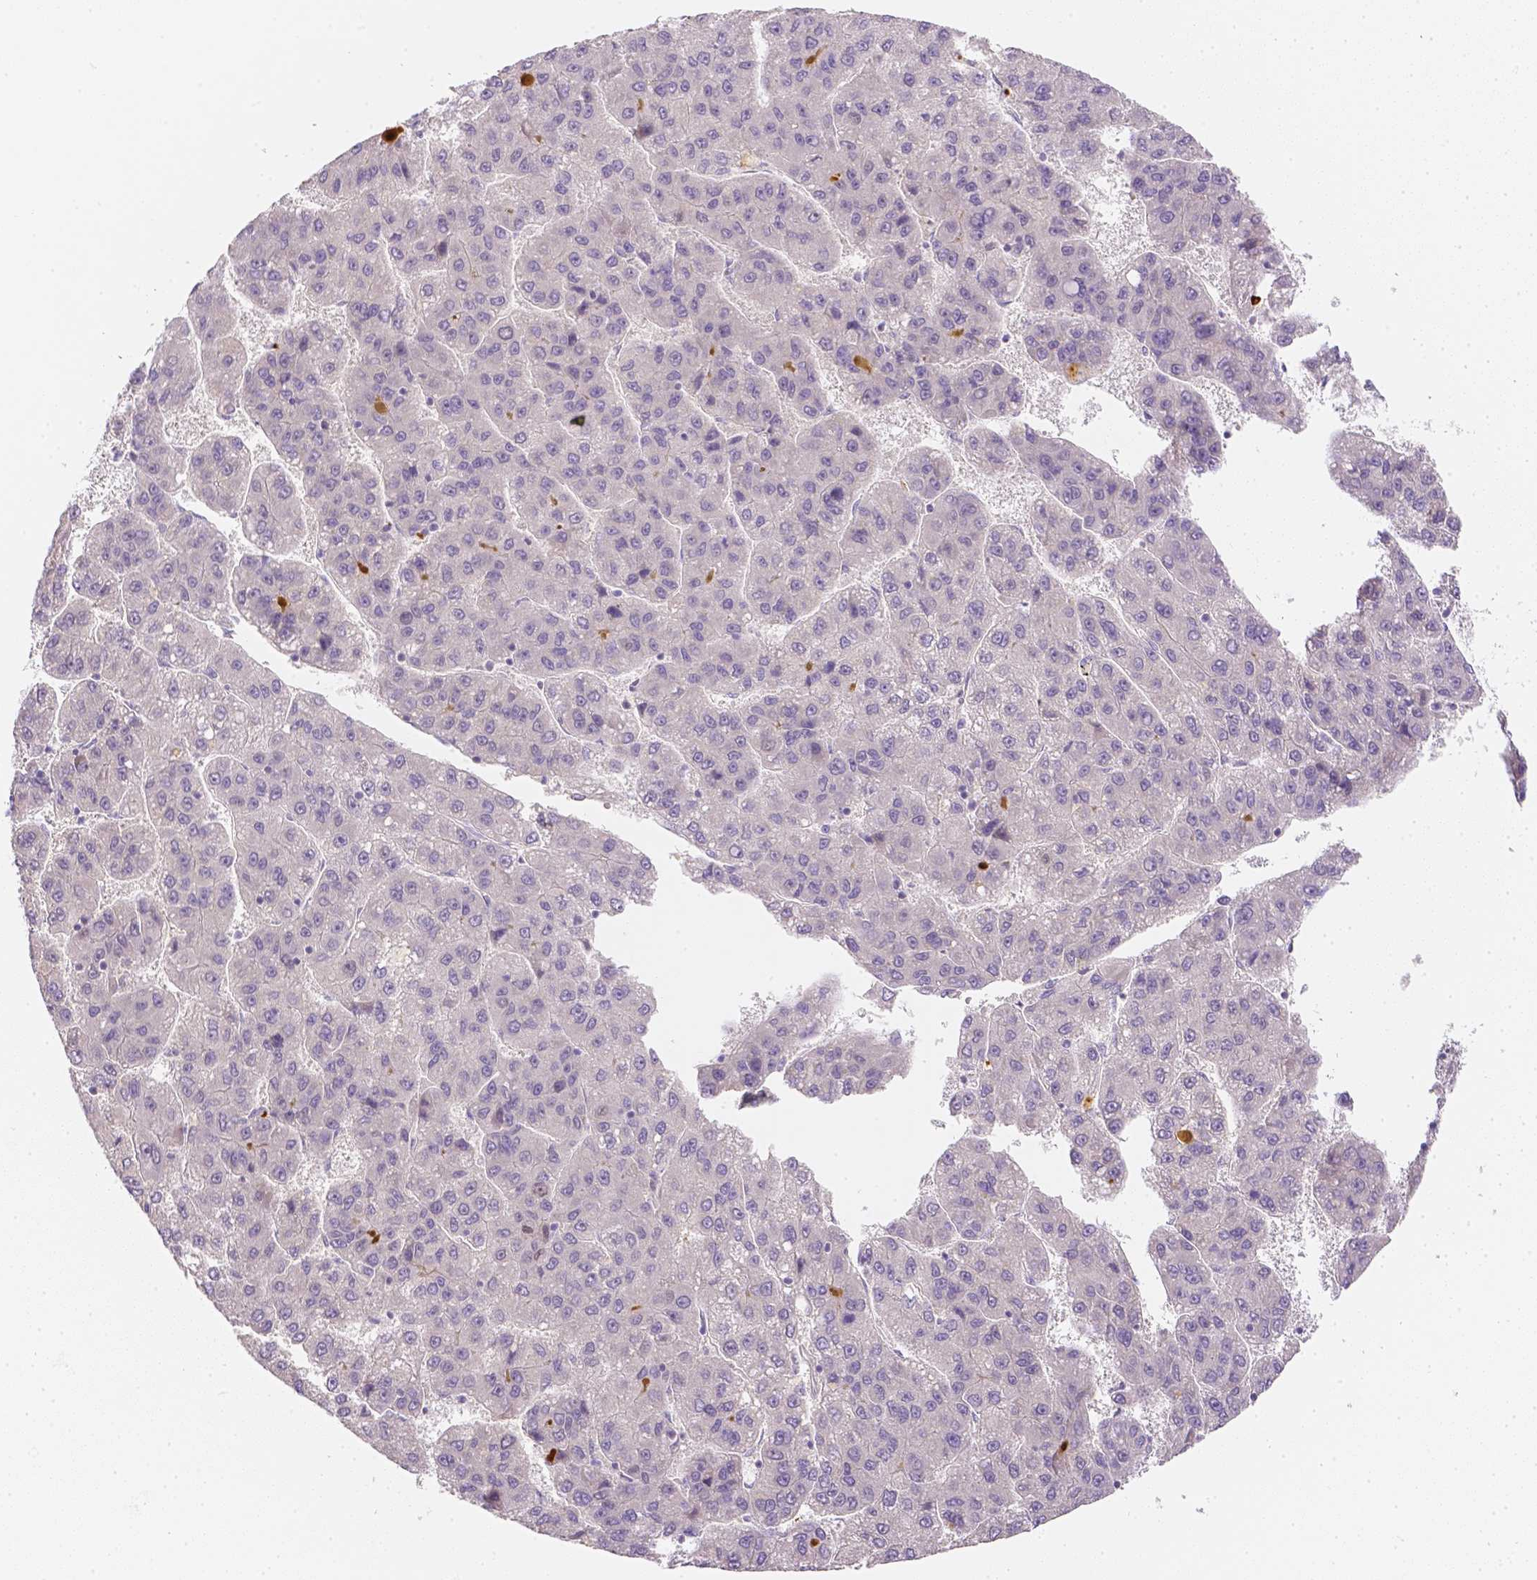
{"staining": {"intensity": "negative", "quantity": "none", "location": "none"}, "tissue": "liver cancer", "cell_type": "Tumor cells", "image_type": "cancer", "snomed": [{"axis": "morphology", "description": "Carcinoma, Hepatocellular, NOS"}, {"axis": "topography", "description": "Liver"}], "caption": "The photomicrograph displays no significant positivity in tumor cells of liver cancer. The staining was performed using DAB (3,3'-diaminobenzidine) to visualize the protein expression in brown, while the nuclei were stained in blue with hematoxylin (Magnification: 20x).", "gene": "C10orf67", "patient": {"sex": "female", "age": 82}}